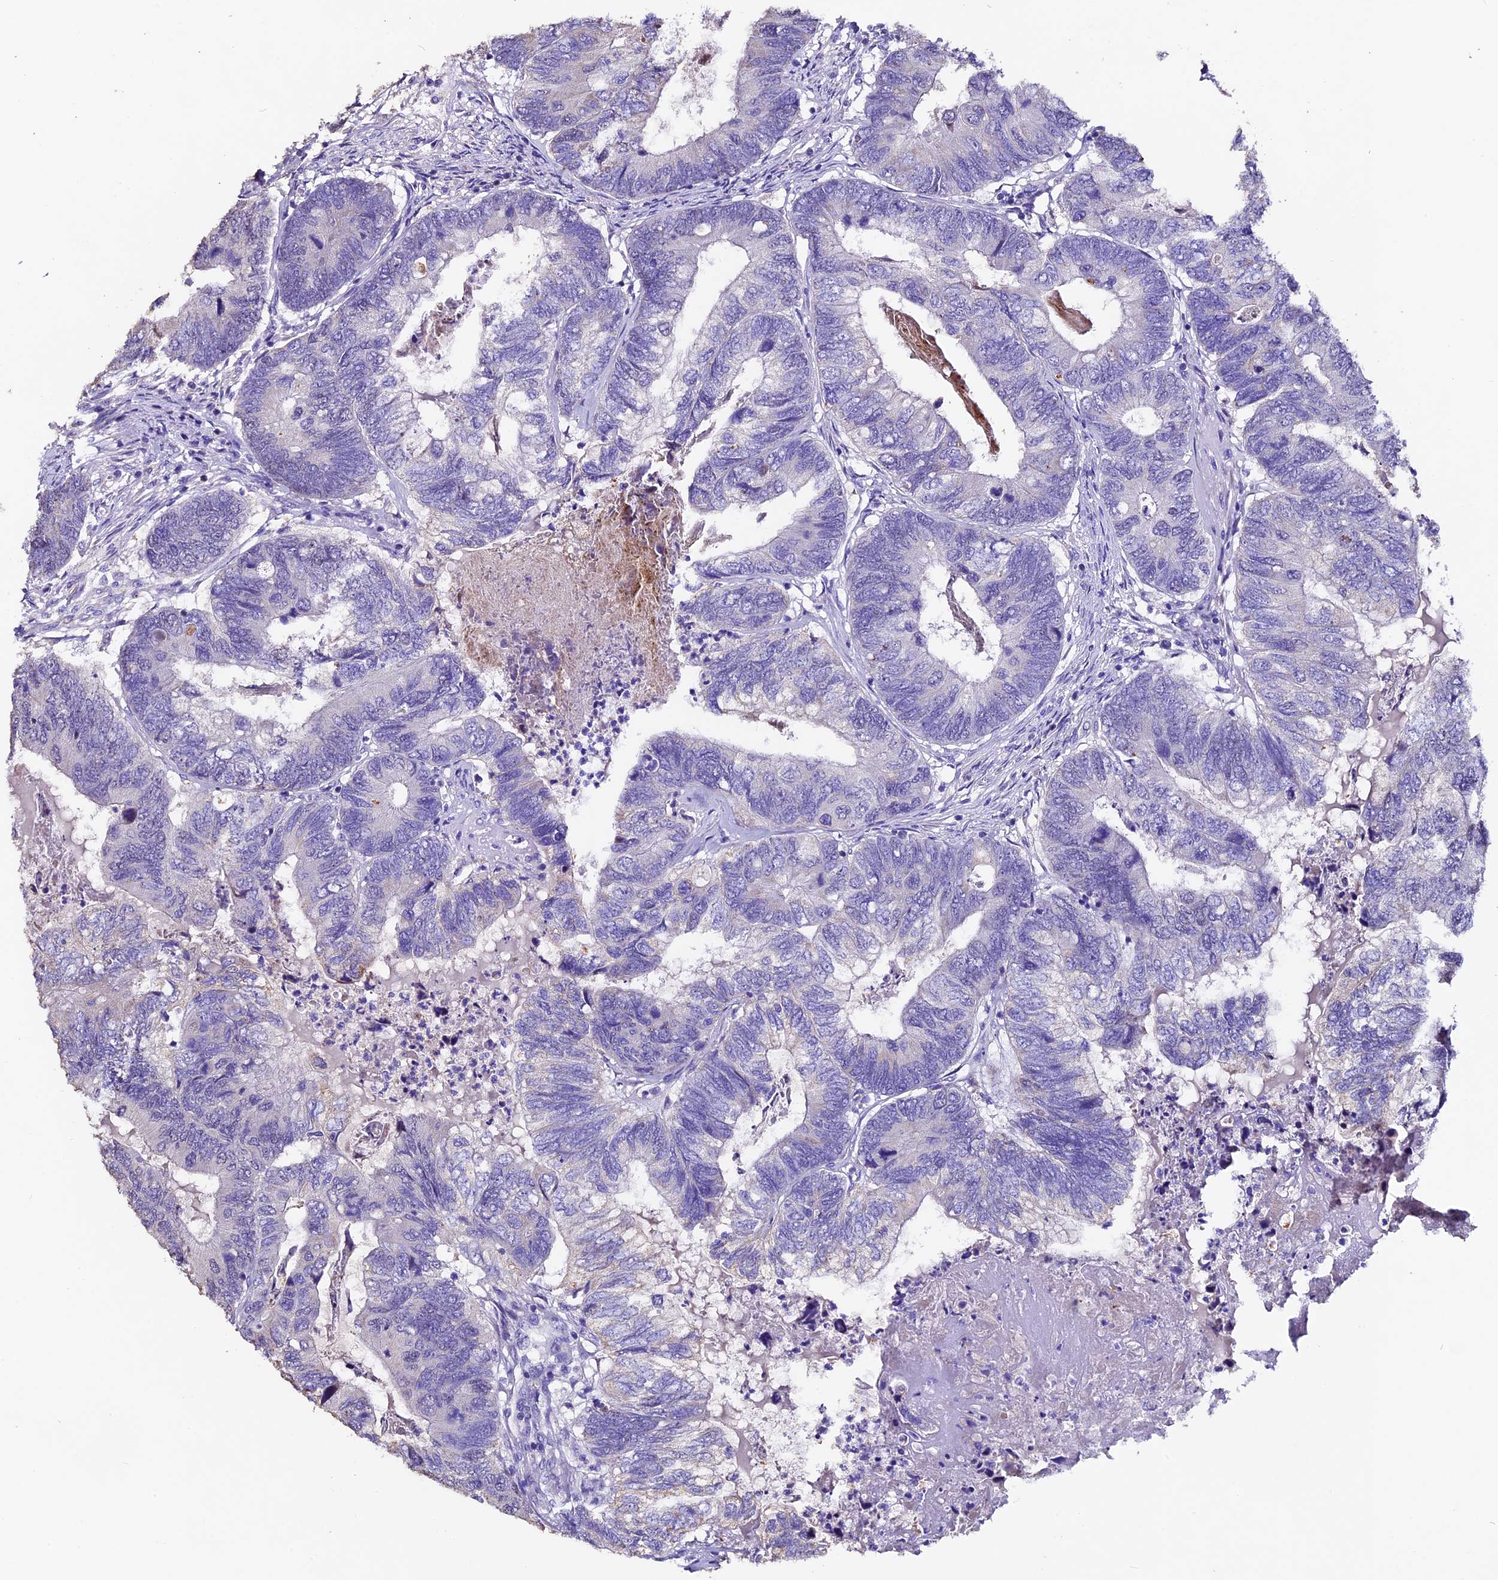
{"staining": {"intensity": "negative", "quantity": "none", "location": "none"}, "tissue": "colorectal cancer", "cell_type": "Tumor cells", "image_type": "cancer", "snomed": [{"axis": "morphology", "description": "Adenocarcinoma, NOS"}, {"axis": "topography", "description": "Colon"}], "caption": "The image displays no staining of tumor cells in colorectal cancer.", "gene": "FBXW9", "patient": {"sex": "female", "age": 67}}